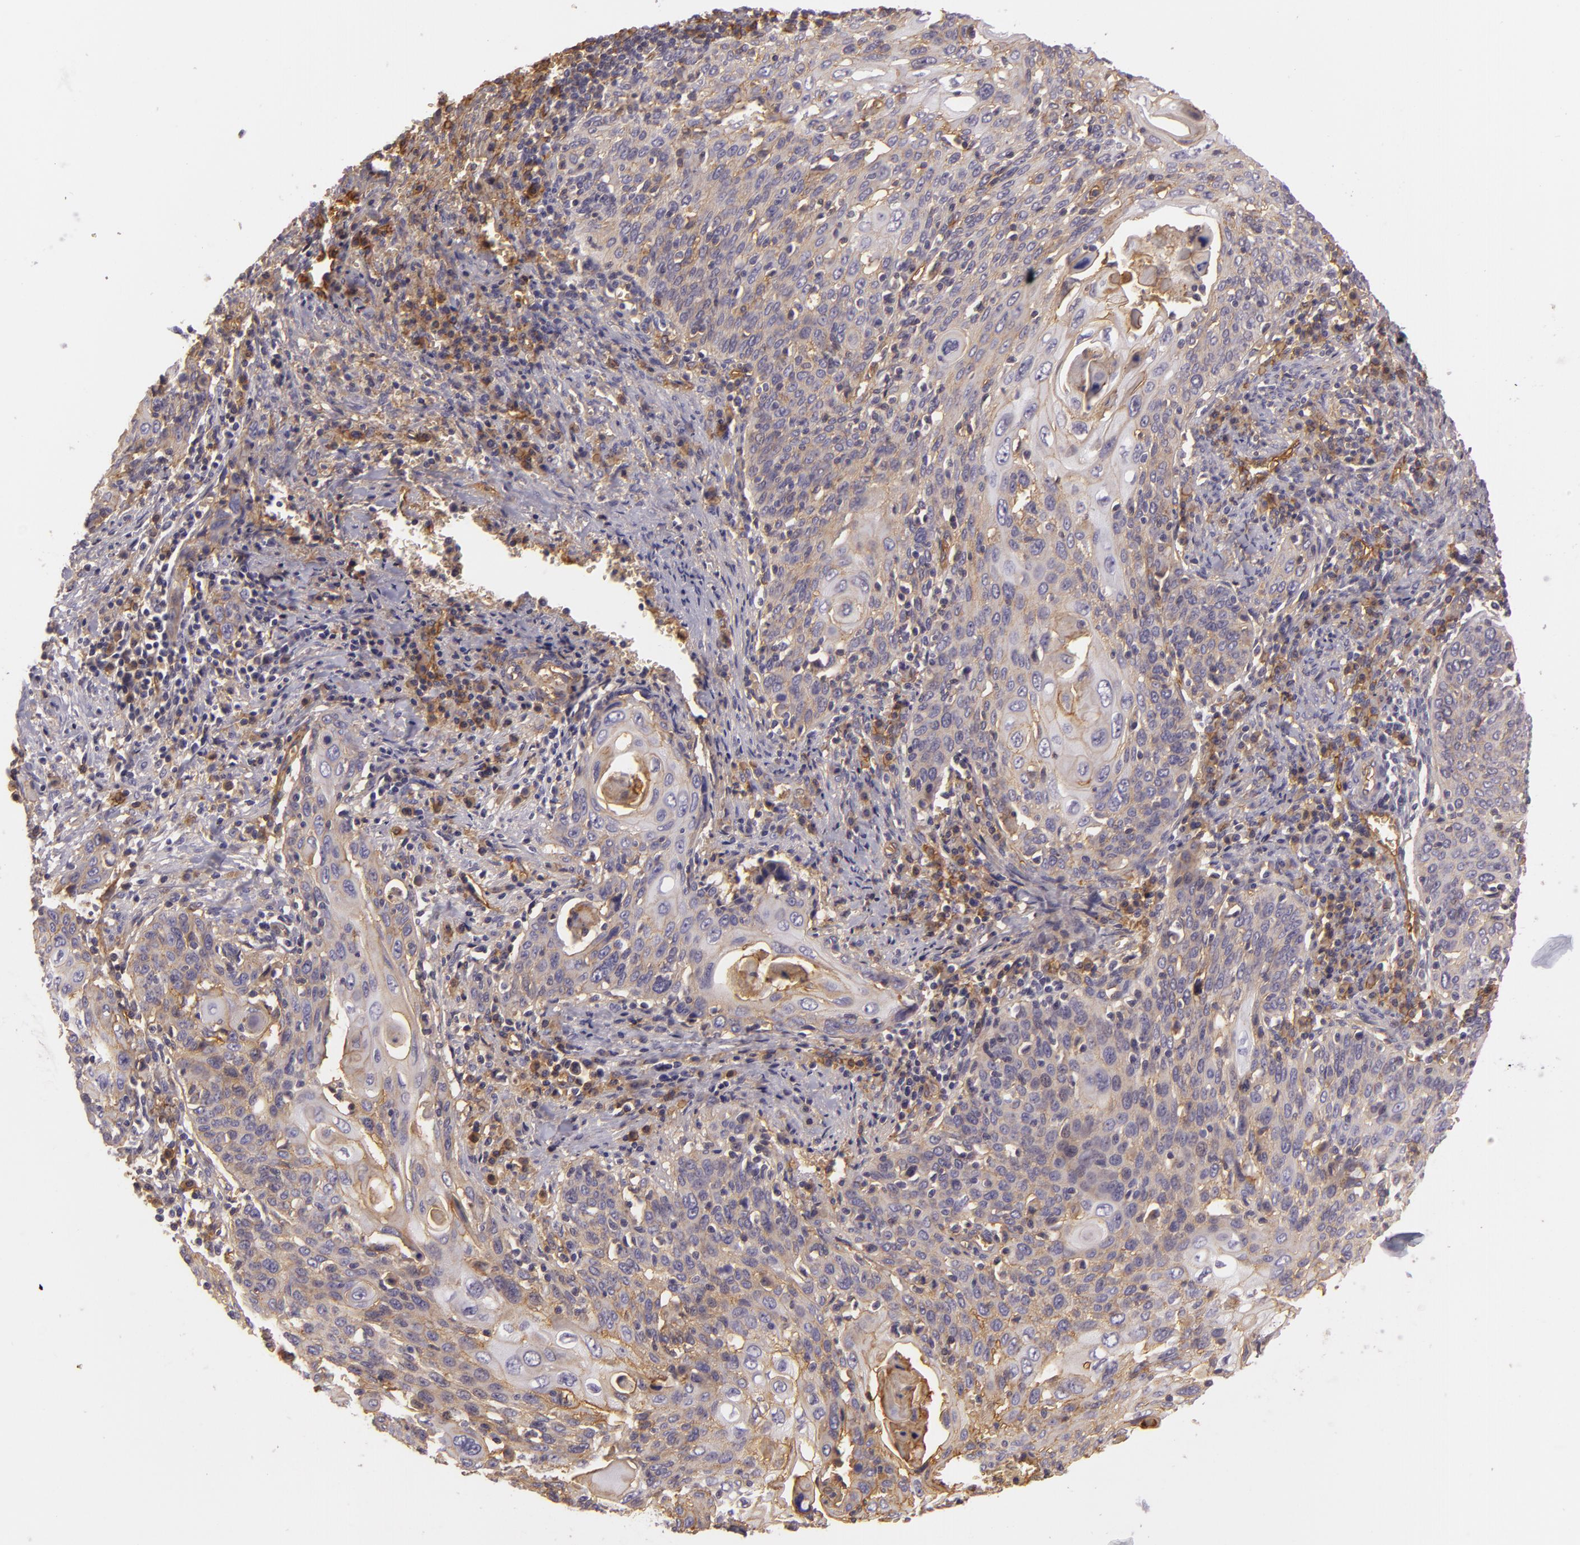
{"staining": {"intensity": "weak", "quantity": "<25%", "location": "cytoplasmic/membranous"}, "tissue": "cervical cancer", "cell_type": "Tumor cells", "image_type": "cancer", "snomed": [{"axis": "morphology", "description": "Squamous cell carcinoma, NOS"}, {"axis": "topography", "description": "Cervix"}], "caption": "Cervical squamous cell carcinoma was stained to show a protein in brown. There is no significant positivity in tumor cells.", "gene": "CD59", "patient": {"sex": "female", "age": 54}}